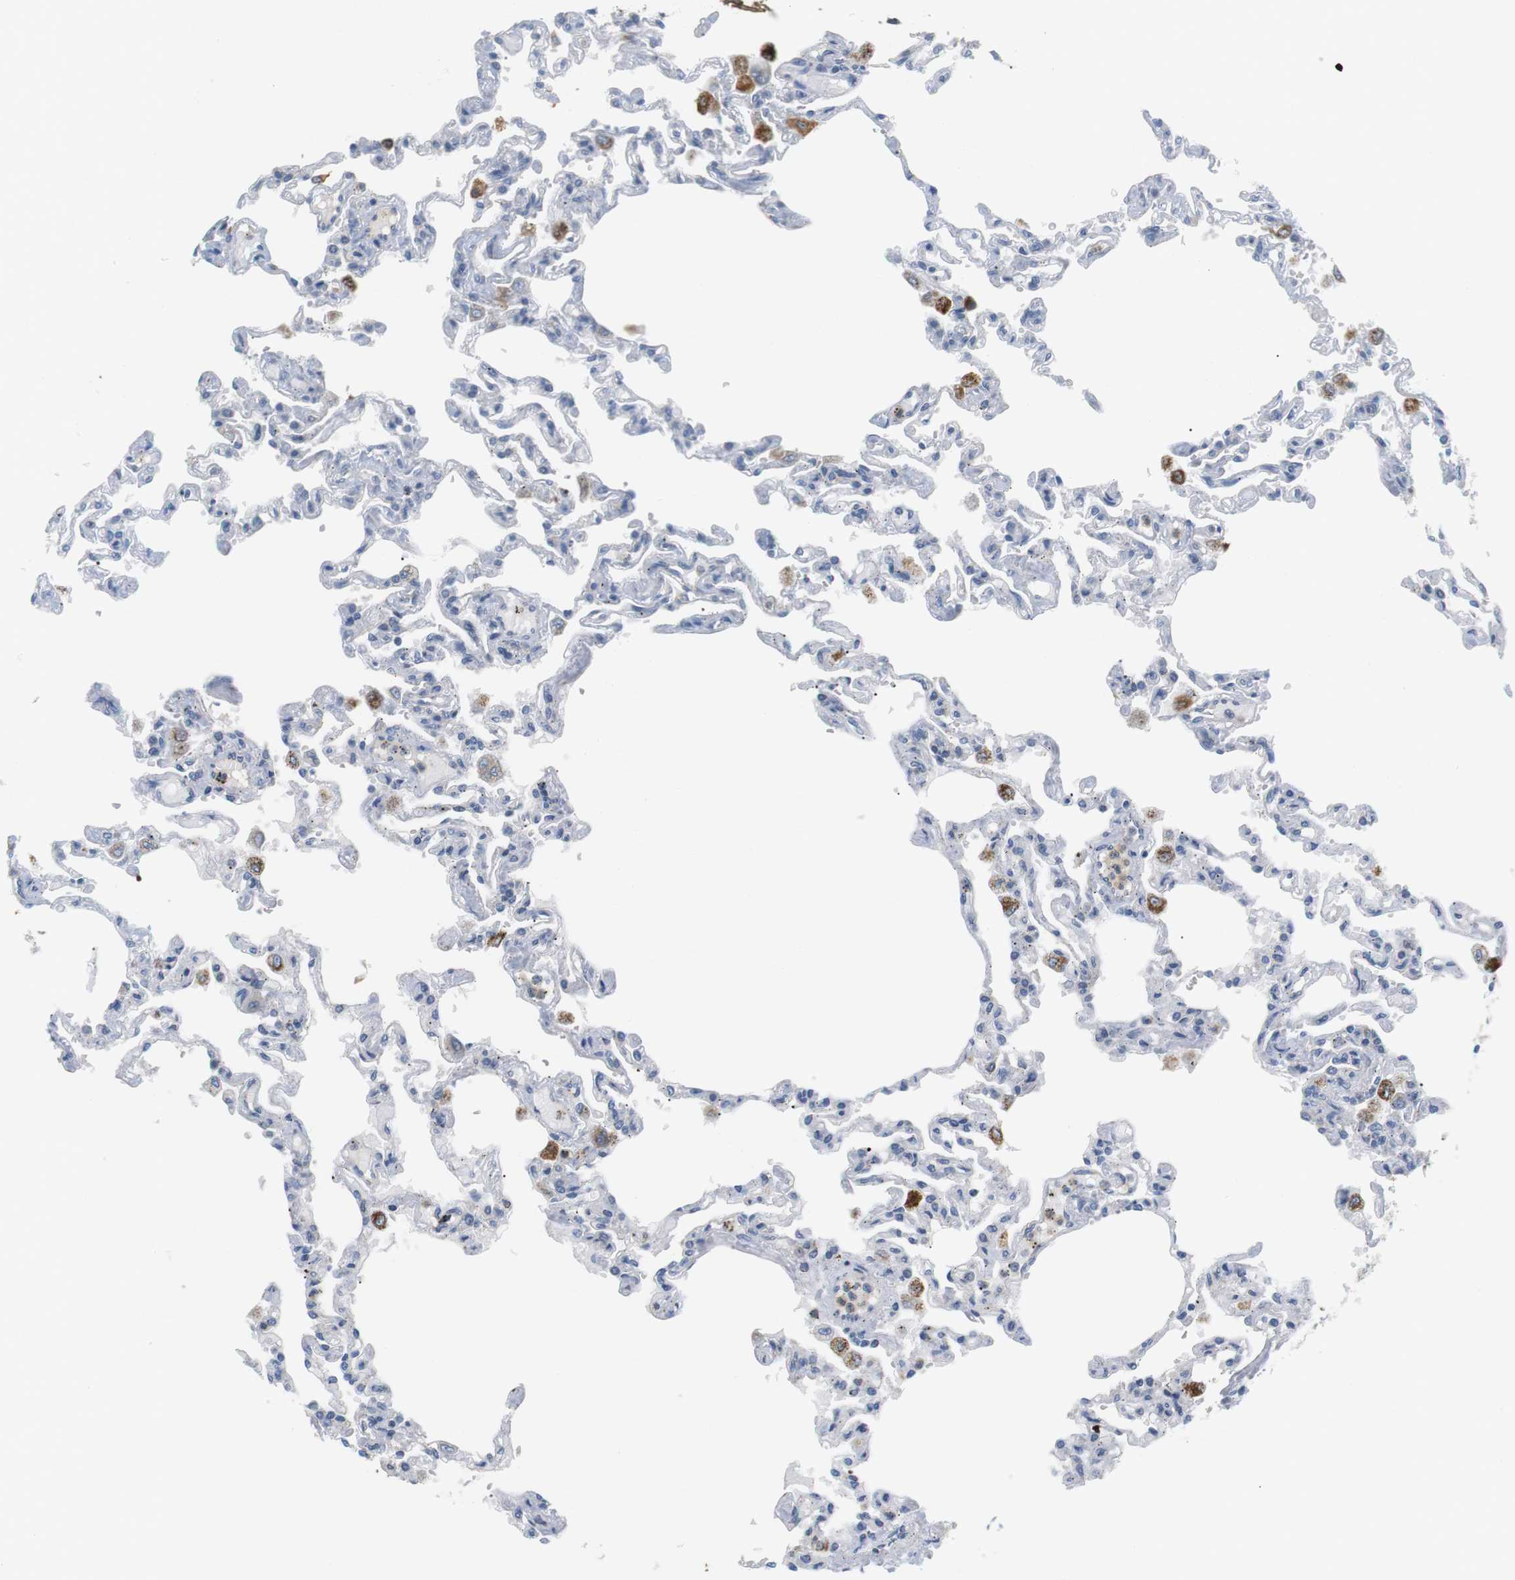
{"staining": {"intensity": "weak", "quantity": "<25%", "location": "cytoplasmic/membranous"}, "tissue": "lung", "cell_type": "Alveolar cells", "image_type": "normal", "snomed": [{"axis": "morphology", "description": "Normal tissue, NOS"}, {"axis": "topography", "description": "Lung"}], "caption": "There is no significant expression in alveolar cells of lung. (DAB IHC with hematoxylin counter stain).", "gene": "CD300E", "patient": {"sex": "male", "age": 21}}